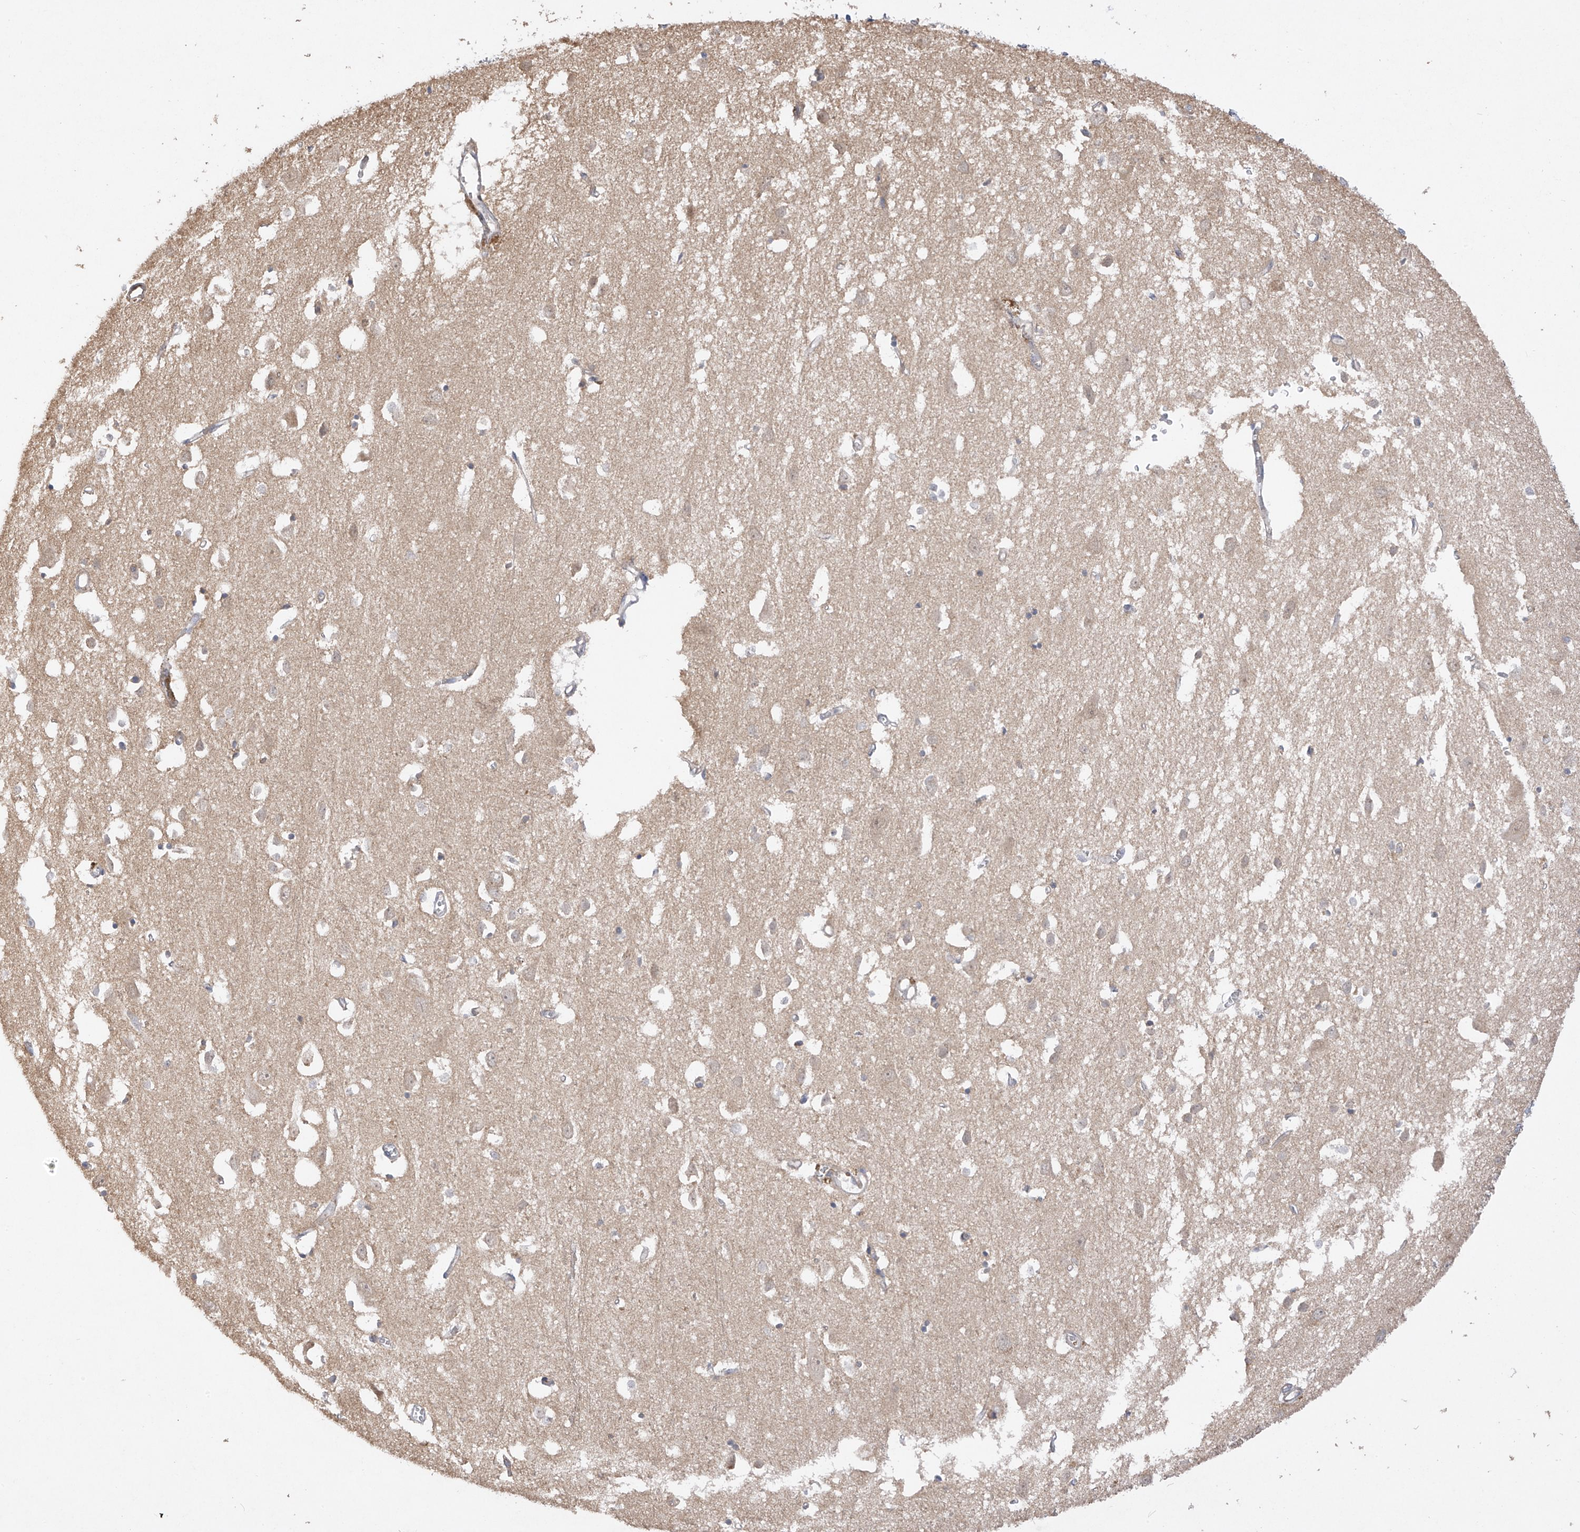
{"staining": {"intensity": "strong", "quantity": "<25%", "location": "cytoplasmic/membranous"}, "tissue": "cerebral cortex", "cell_type": "Endothelial cells", "image_type": "normal", "snomed": [{"axis": "morphology", "description": "Normal tissue, NOS"}, {"axis": "topography", "description": "Cerebral cortex"}], "caption": "The histopathology image displays immunohistochemical staining of normal cerebral cortex. There is strong cytoplasmic/membranous expression is identified in approximately <25% of endothelial cells. Using DAB (3,3'-diaminobenzidine) (brown) and hematoxylin (blue) stains, captured at high magnification using brightfield microscopy.", "gene": "DCDC2", "patient": {"sex": "female", "age": 64}}